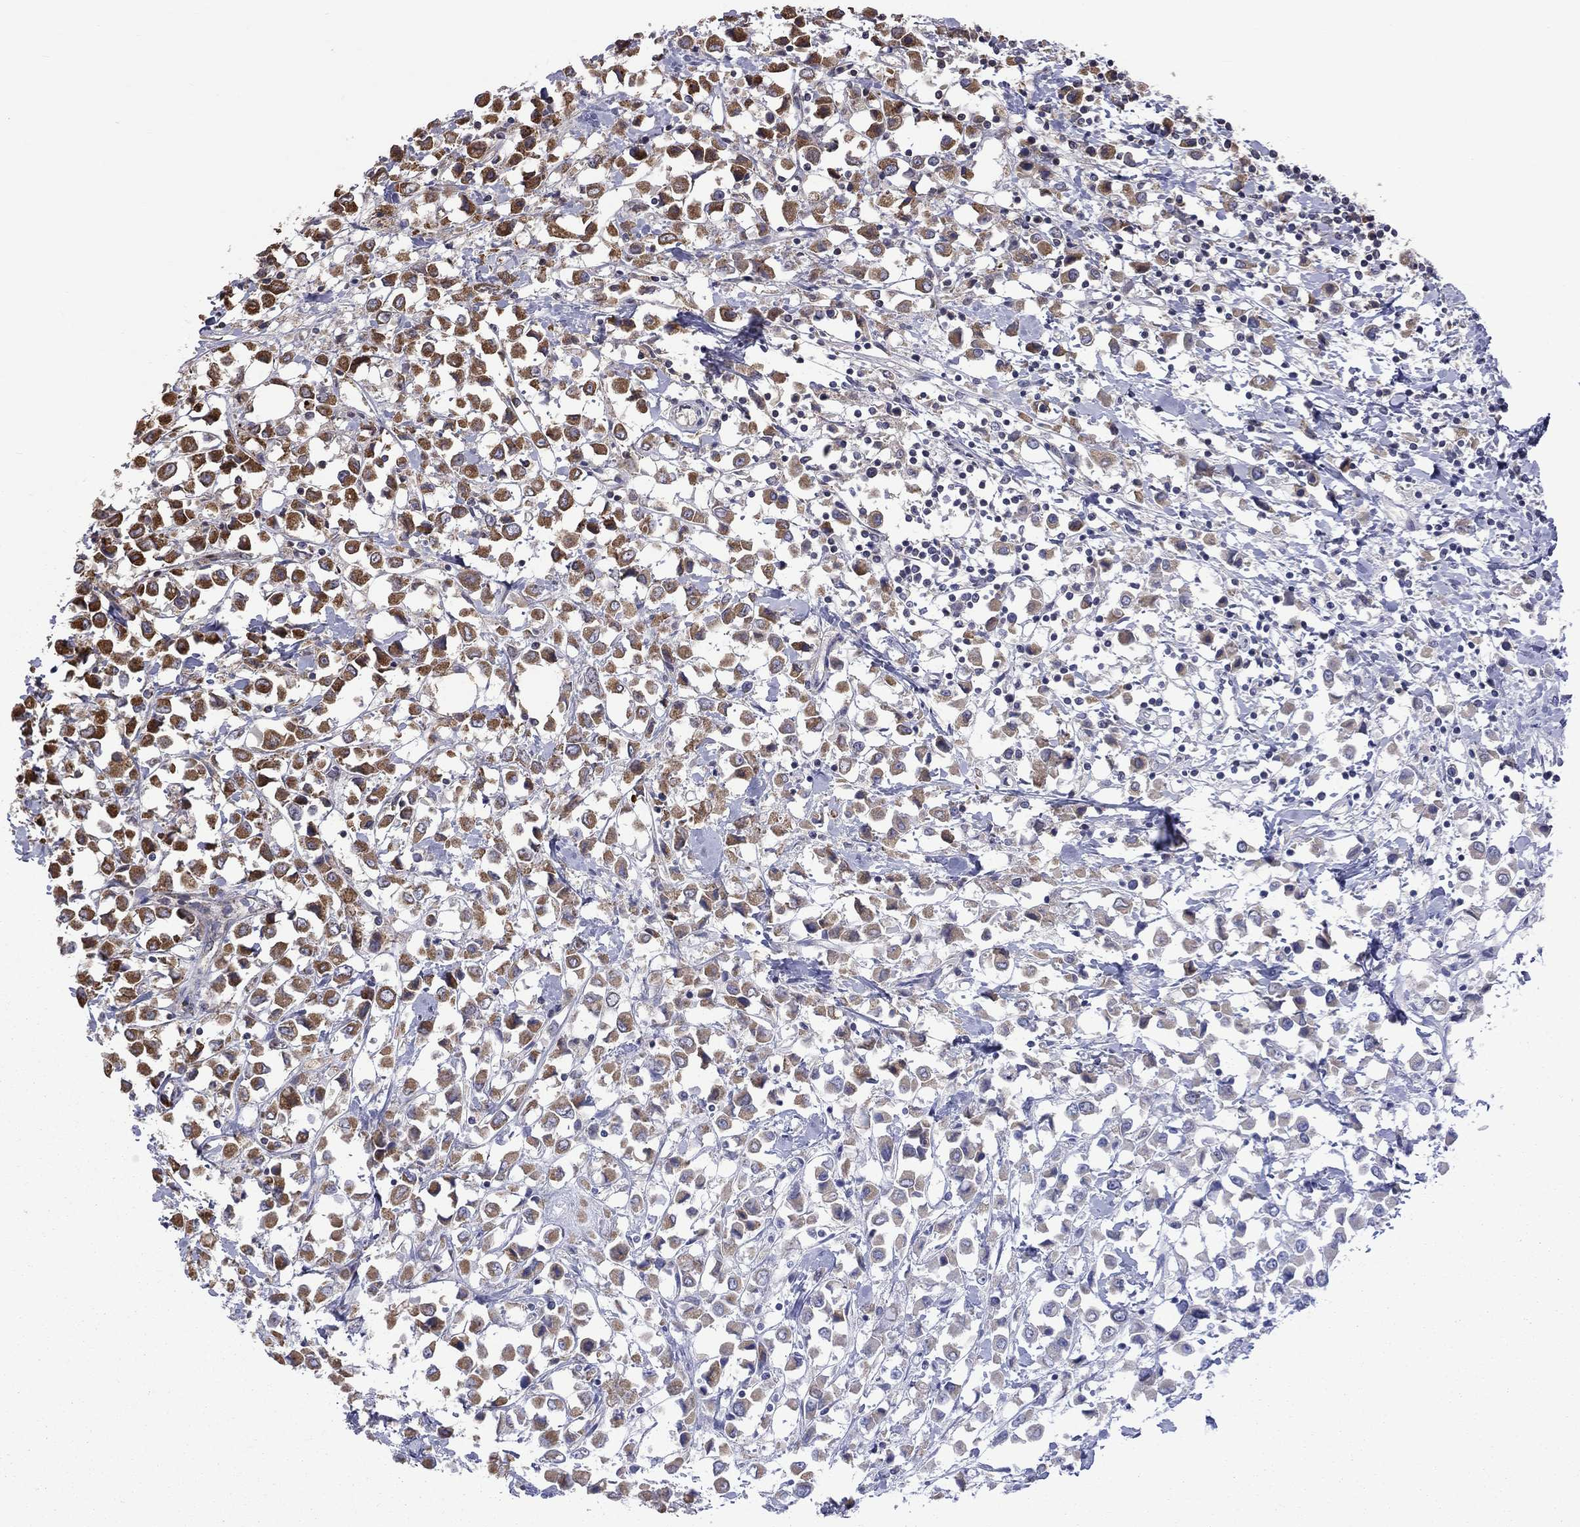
{"staining": {"intensity": "strong", "quantity": "<25%", "location": "cytoplasmic/membranous"}, "tissue": "breast cancer", "cell_type": "Tumor cells", "image_type": "cancer", "snomed": [{"axis": "morphology", "description": "Duct carcinoma"}, {"axis": "topography", "description": "Breast"}], "caption": "Breast cancer stained with a brown dye exhibits strong cytoplasmic/membranous positive staining in about <25% of tumor cells.", "gene": "GIMAP6", "patient": {"sex": "female", "age": 61}}